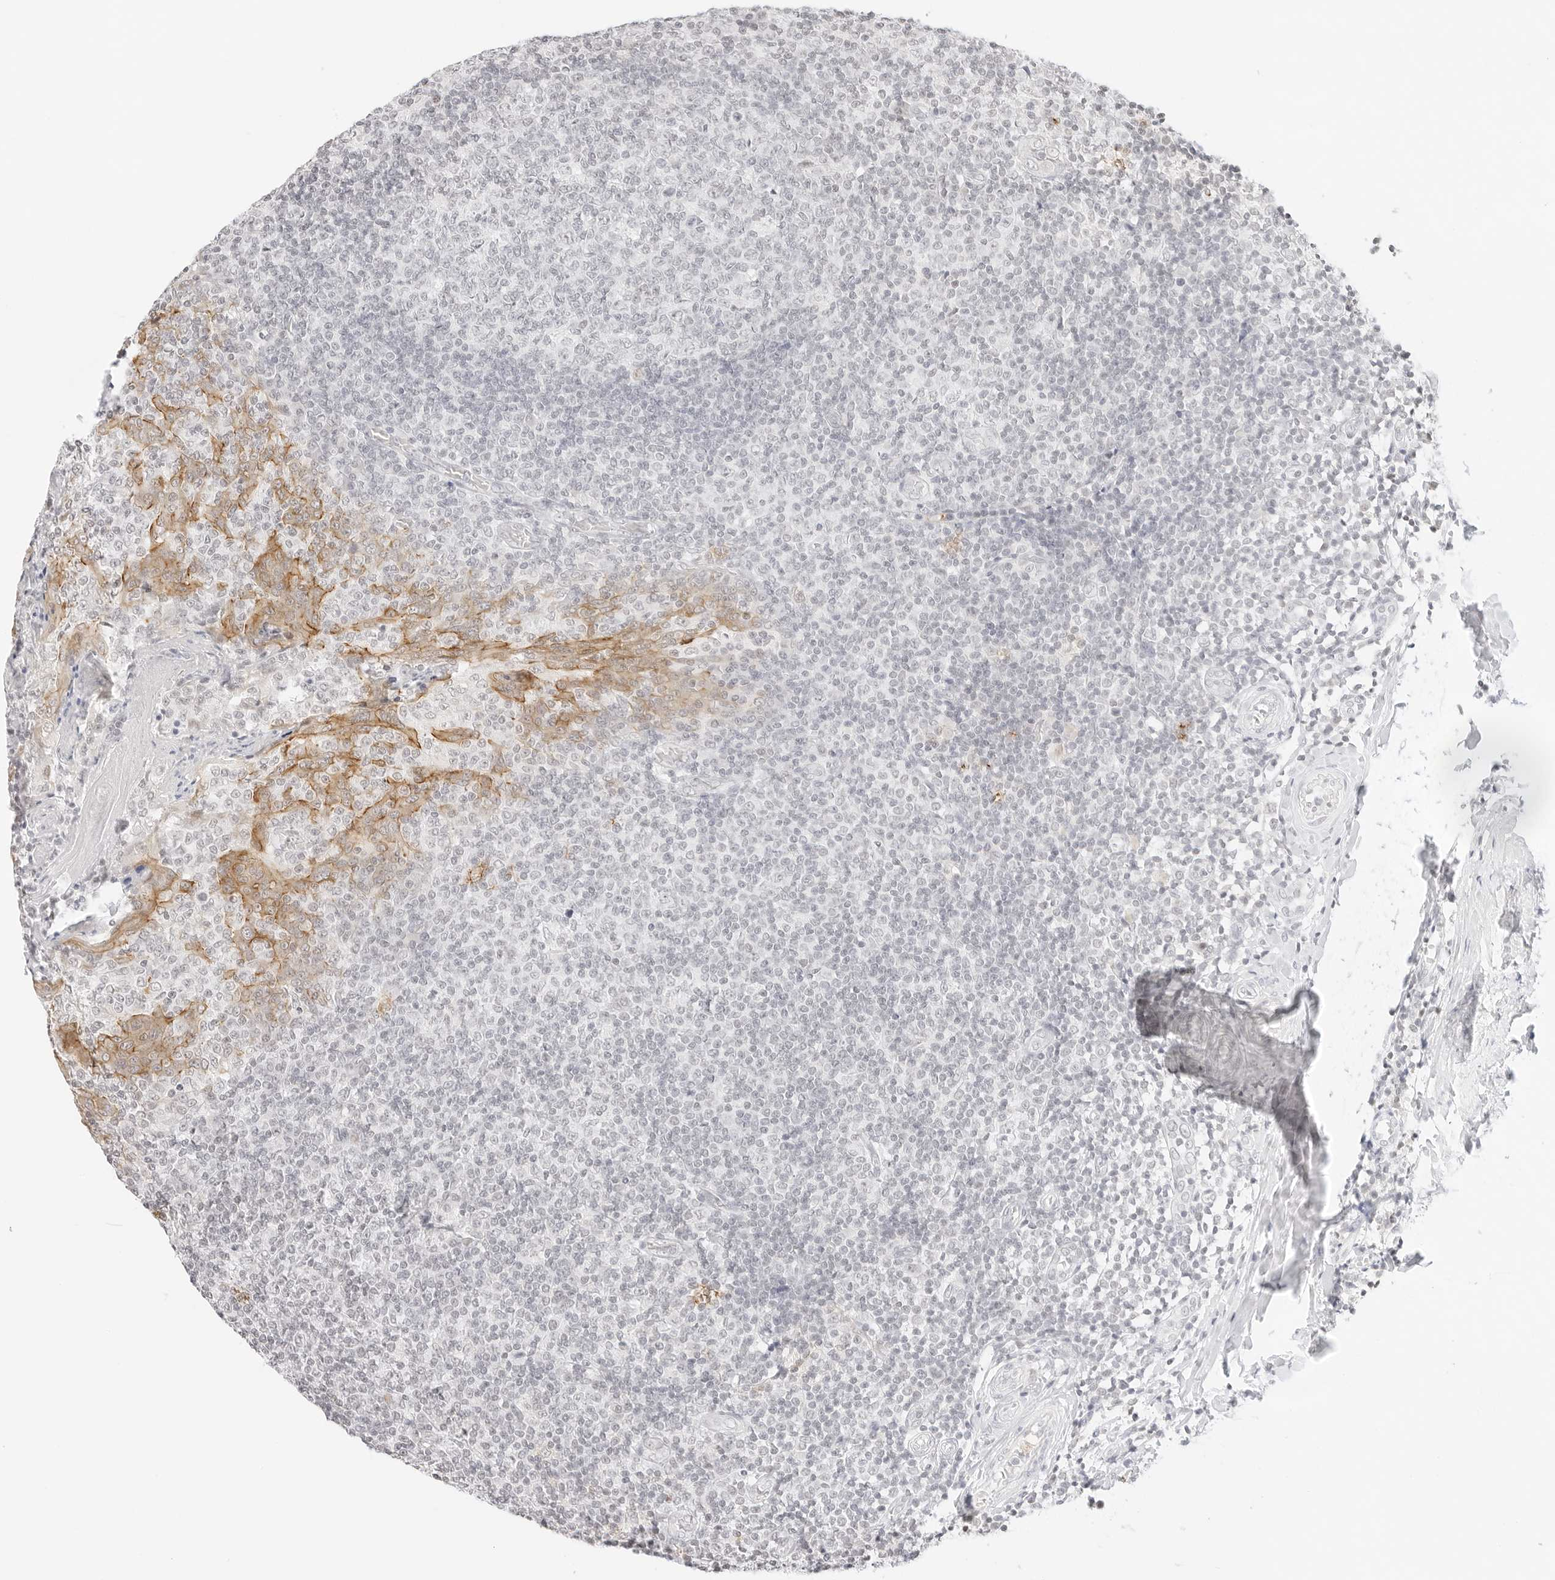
{"staining": {"intensity": "negative", "quantity": "none", "location": "none"}, "tissue": "tonsil", "cell_type": "Germinal center cells", "image_type": "normal", "snomed": [{"axis": "morphology", "description": "Normal tissue, NOS"}, {"axis": "topography", "description": "Tonsil"}], "caption": "The photomicrograph reveals no significant positivity in germinal center cells of tonsil. (Stains: DAB (3,3'-diaminobenzidine) IHC with hematoxylin counter stain, Microscopy: brightfield microscopy at high magnification).", "gene": "GNAS", "patient": {"sex": "female", "age": 19}}